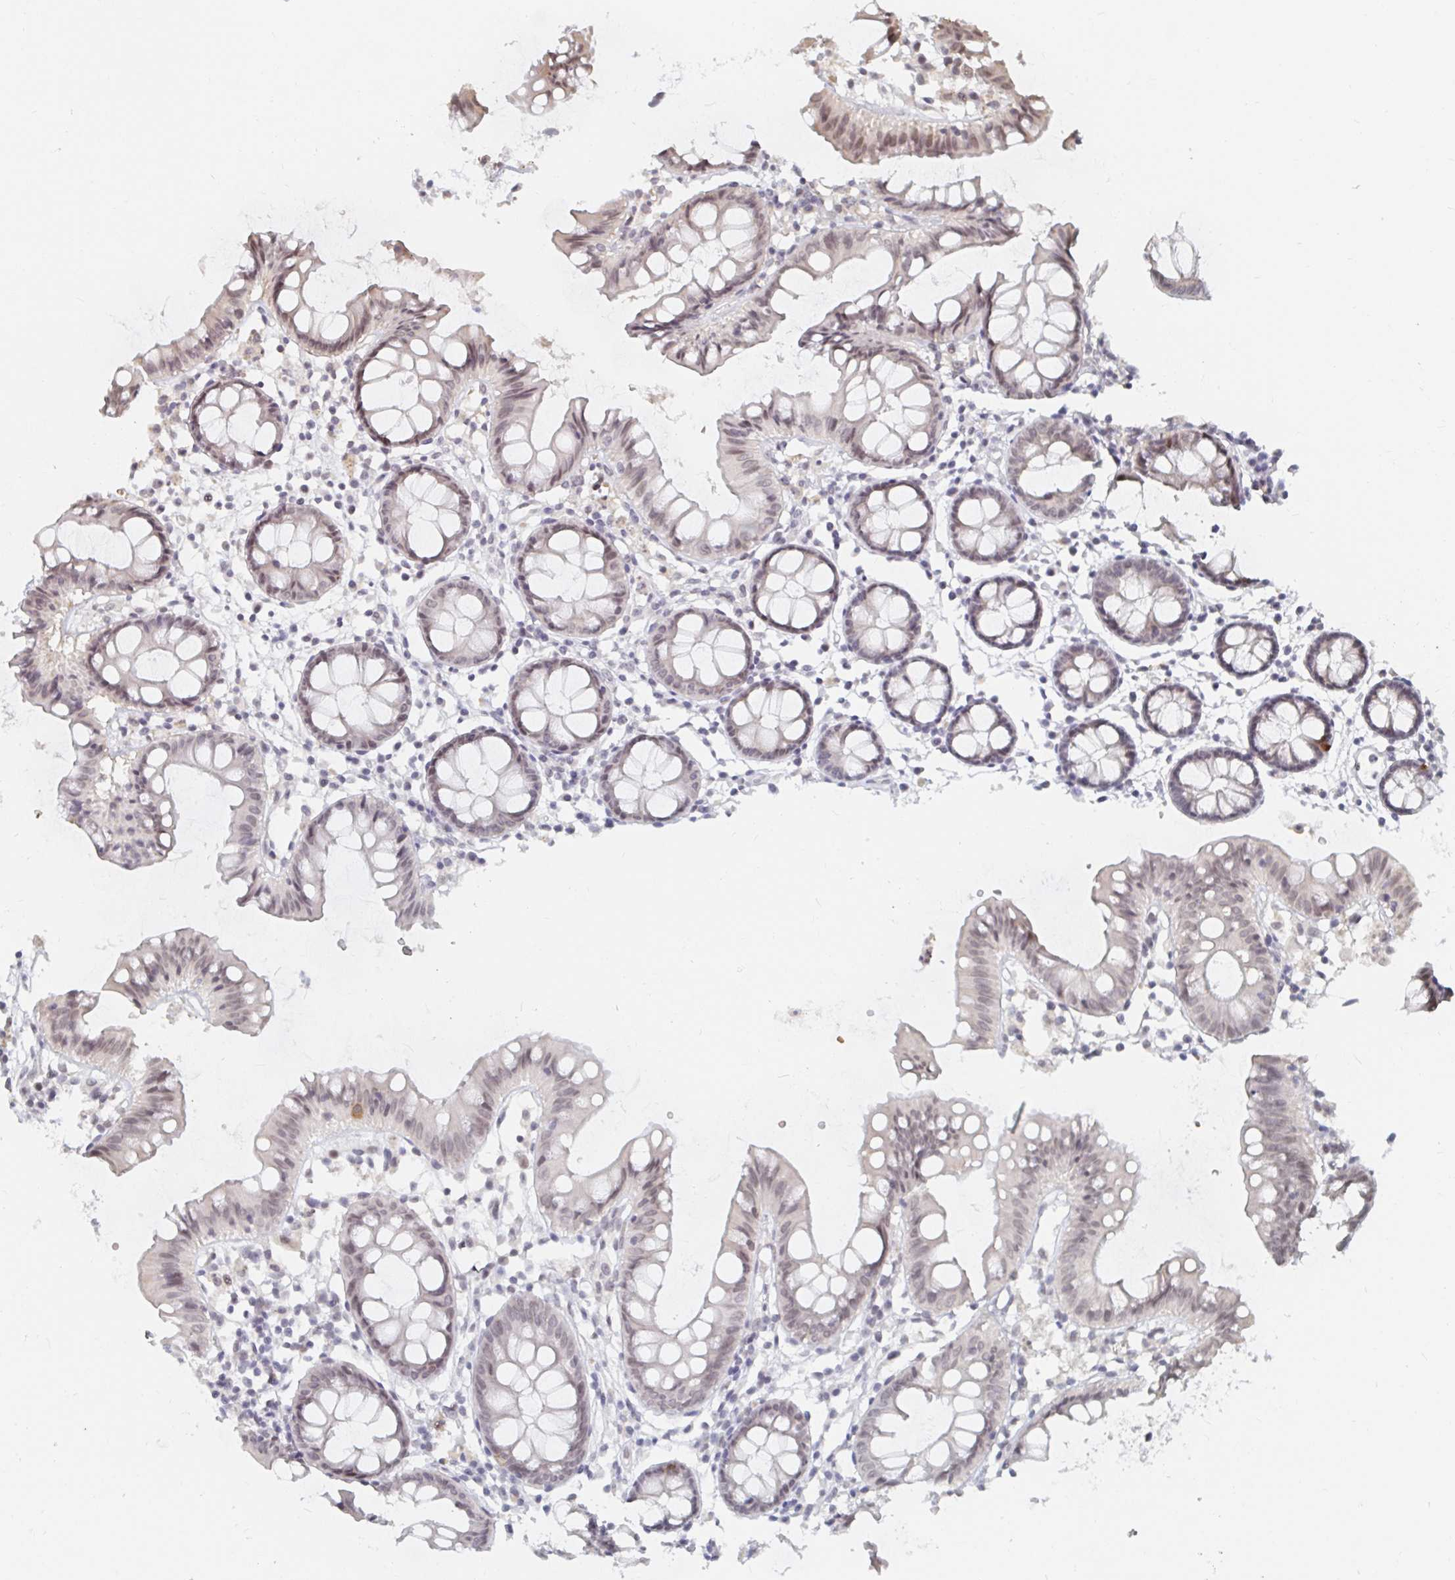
{"staining": {"intensity": "weak", "quantity": ">75%", "location": "nuclear"}, "tissue": "colon", "cell_type": "Endothelial cells", "image_type": "normal", "snomed": [{"axis": "morphology", "description": "Normal tissue, NOS"}, {"axis": "topography", "description": "Colon"}], "caption": "IHC image of unremarkable human colon stained for a protein (brown), which demonstrates low levels of weak nuclear staining in approximately >75% of endothelial cells.", "gene": "CHD2", "patient": {"sex": "female", "age": 84}}